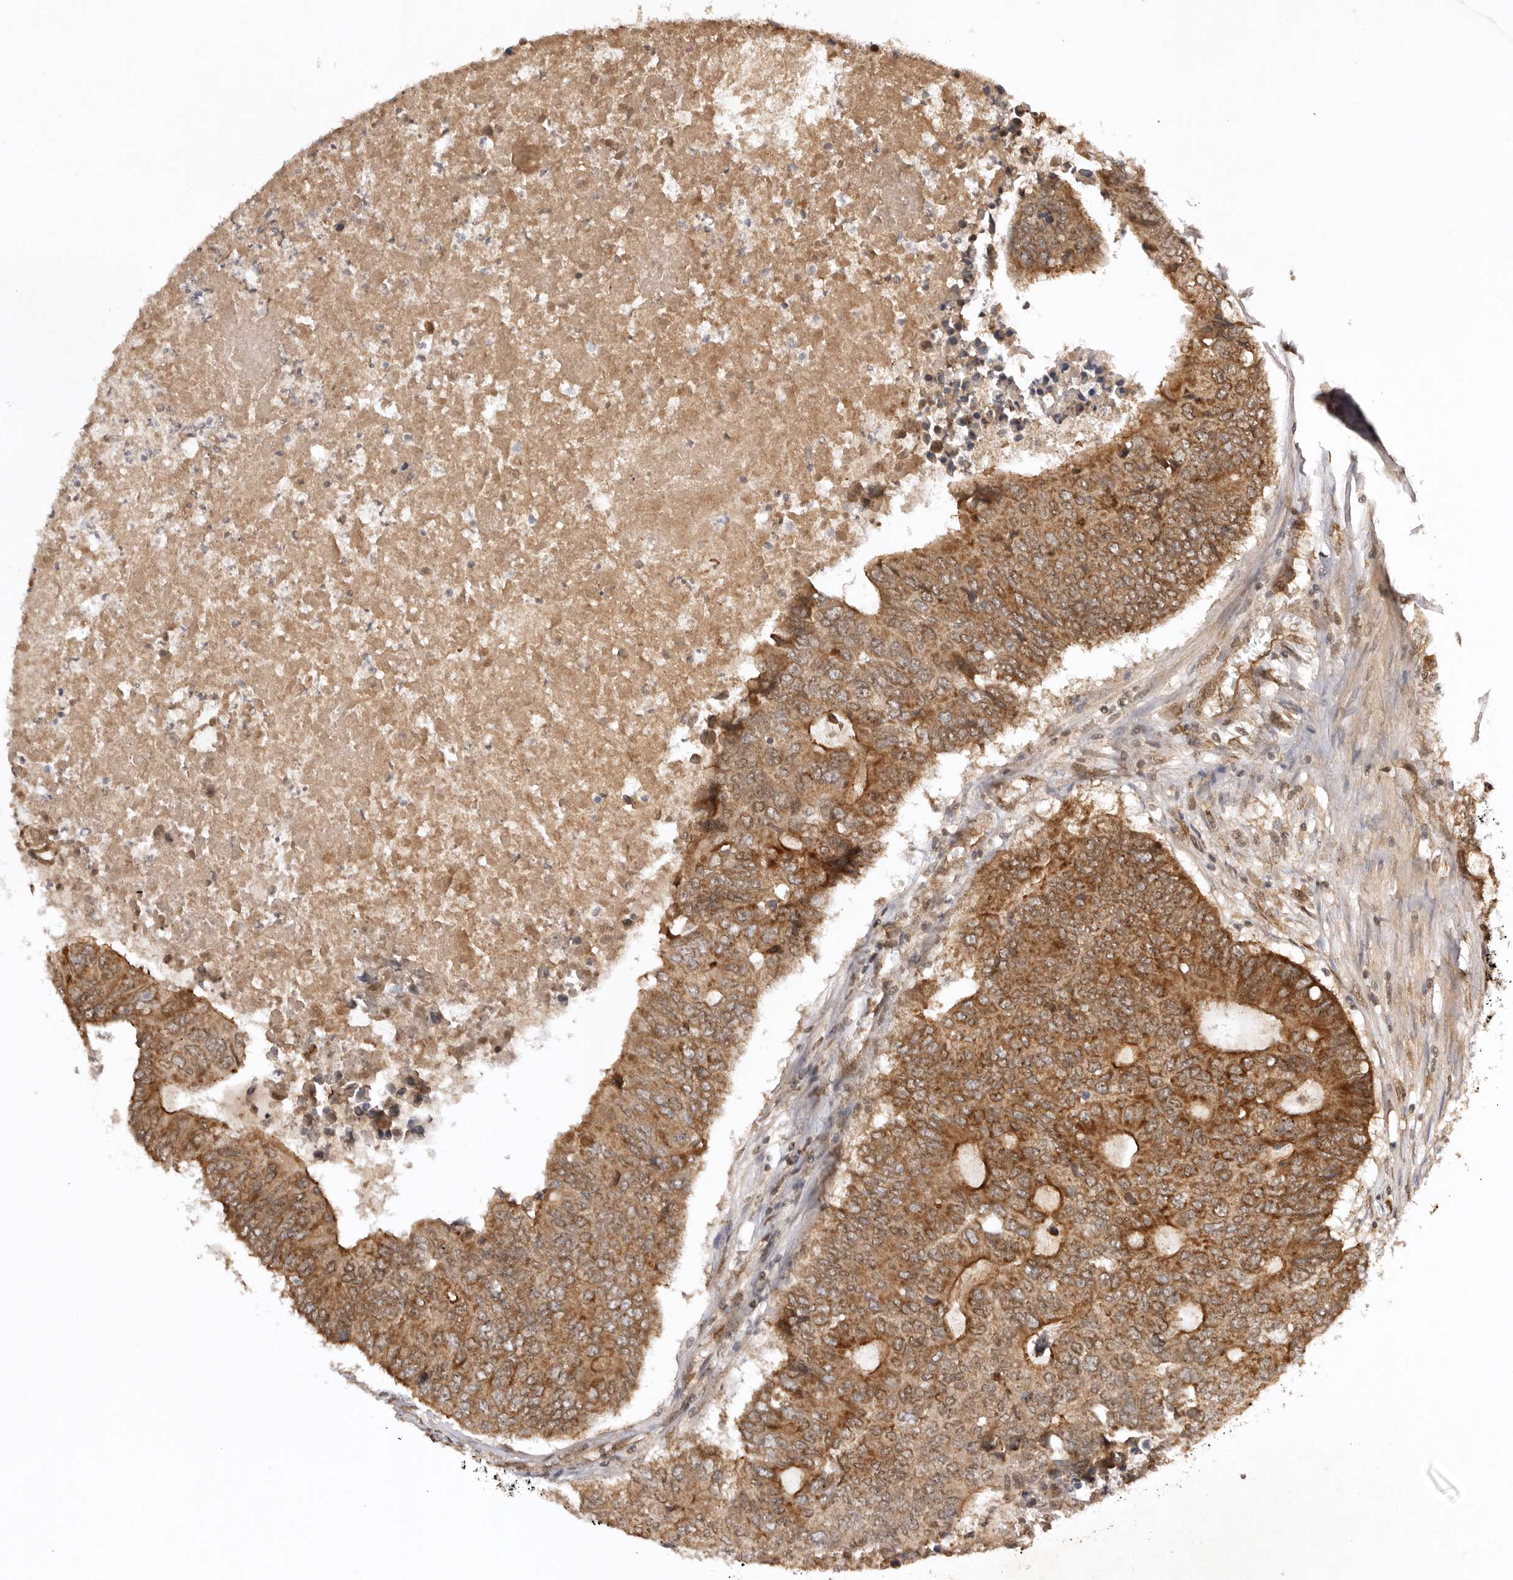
{"staining": {"intensity": "moderate", "quantity": ">75%", "location": "cytoplasmic/membranous"}, "tissue": "colorectal cancer", "cell_type": "Tumor cells", "image_type": "cancer", "snomed": [{"axis": "morphology", "description": "Adenocarcinoma, NOS"}, {"axis": "topography", "description": "Colon"}], "caption": "Immunohistochemical staining of colorectal cancer (adenocarcinoma) shows moderate cytoplasmic/membranous protein positivity in about >75% of tumor cells.", "gene": "TARS2", "patient": {"sex": "male", "age": 87}}